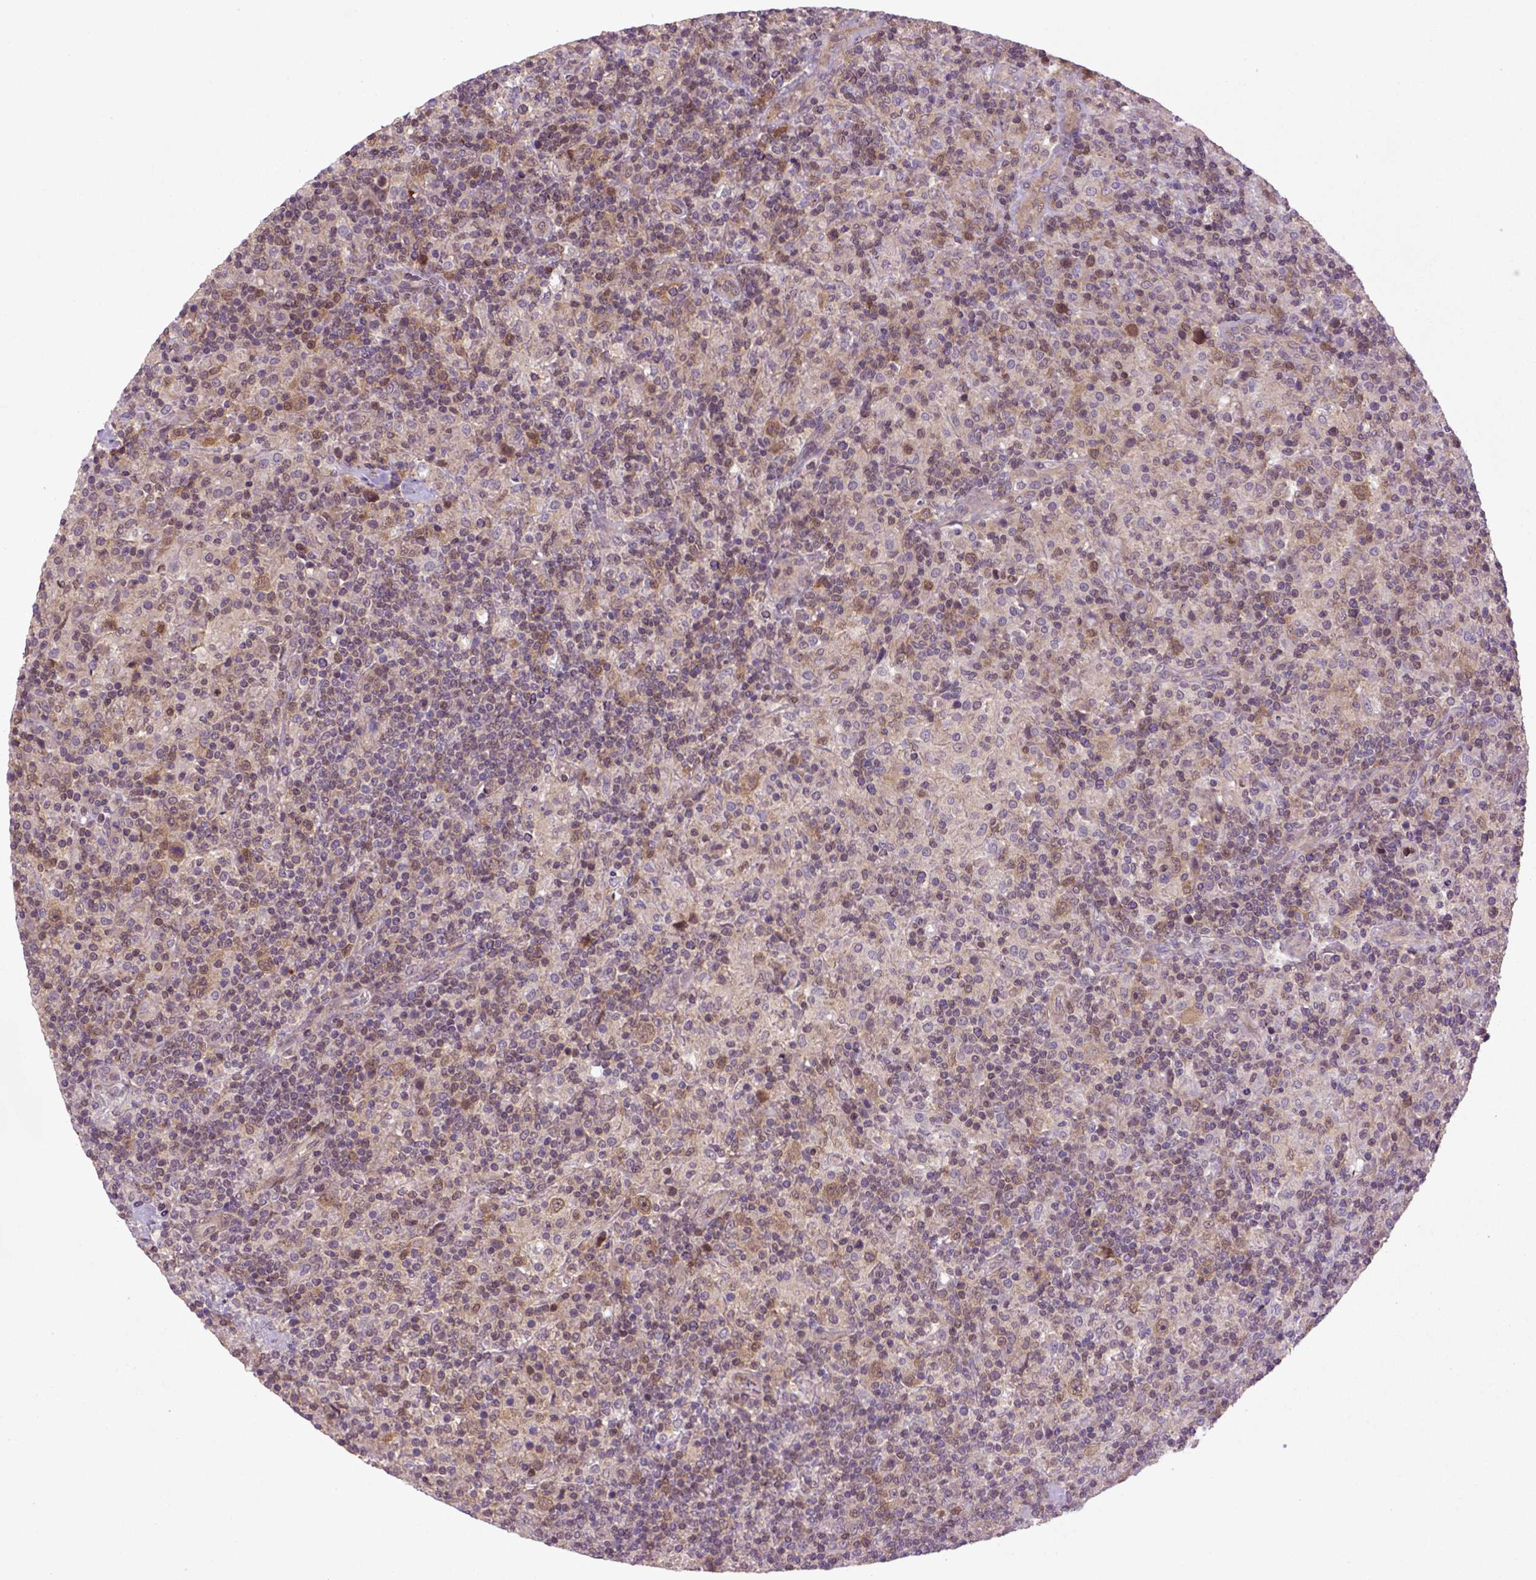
{"staining": {"intensity": "weak", "quantity": ">75%", "location": "cytoplasmic/membranous"}, "tissue": "lymphoma", "cell_type": "Tumor cells", "image_type": "cancer", "snomed": [{"axis": "morphology", "description": "Hodgkin's disease, NOS"}, {"axis": "topography", "description": "Lymph node"}], "caption": "Weak cytoplasmic/membranous expression for a protein is present in approximately >75% of tumor cells of lymphoma using IHC.", "gene": "HSPBP1", "patient": {"sex": "male", "age": 70}}